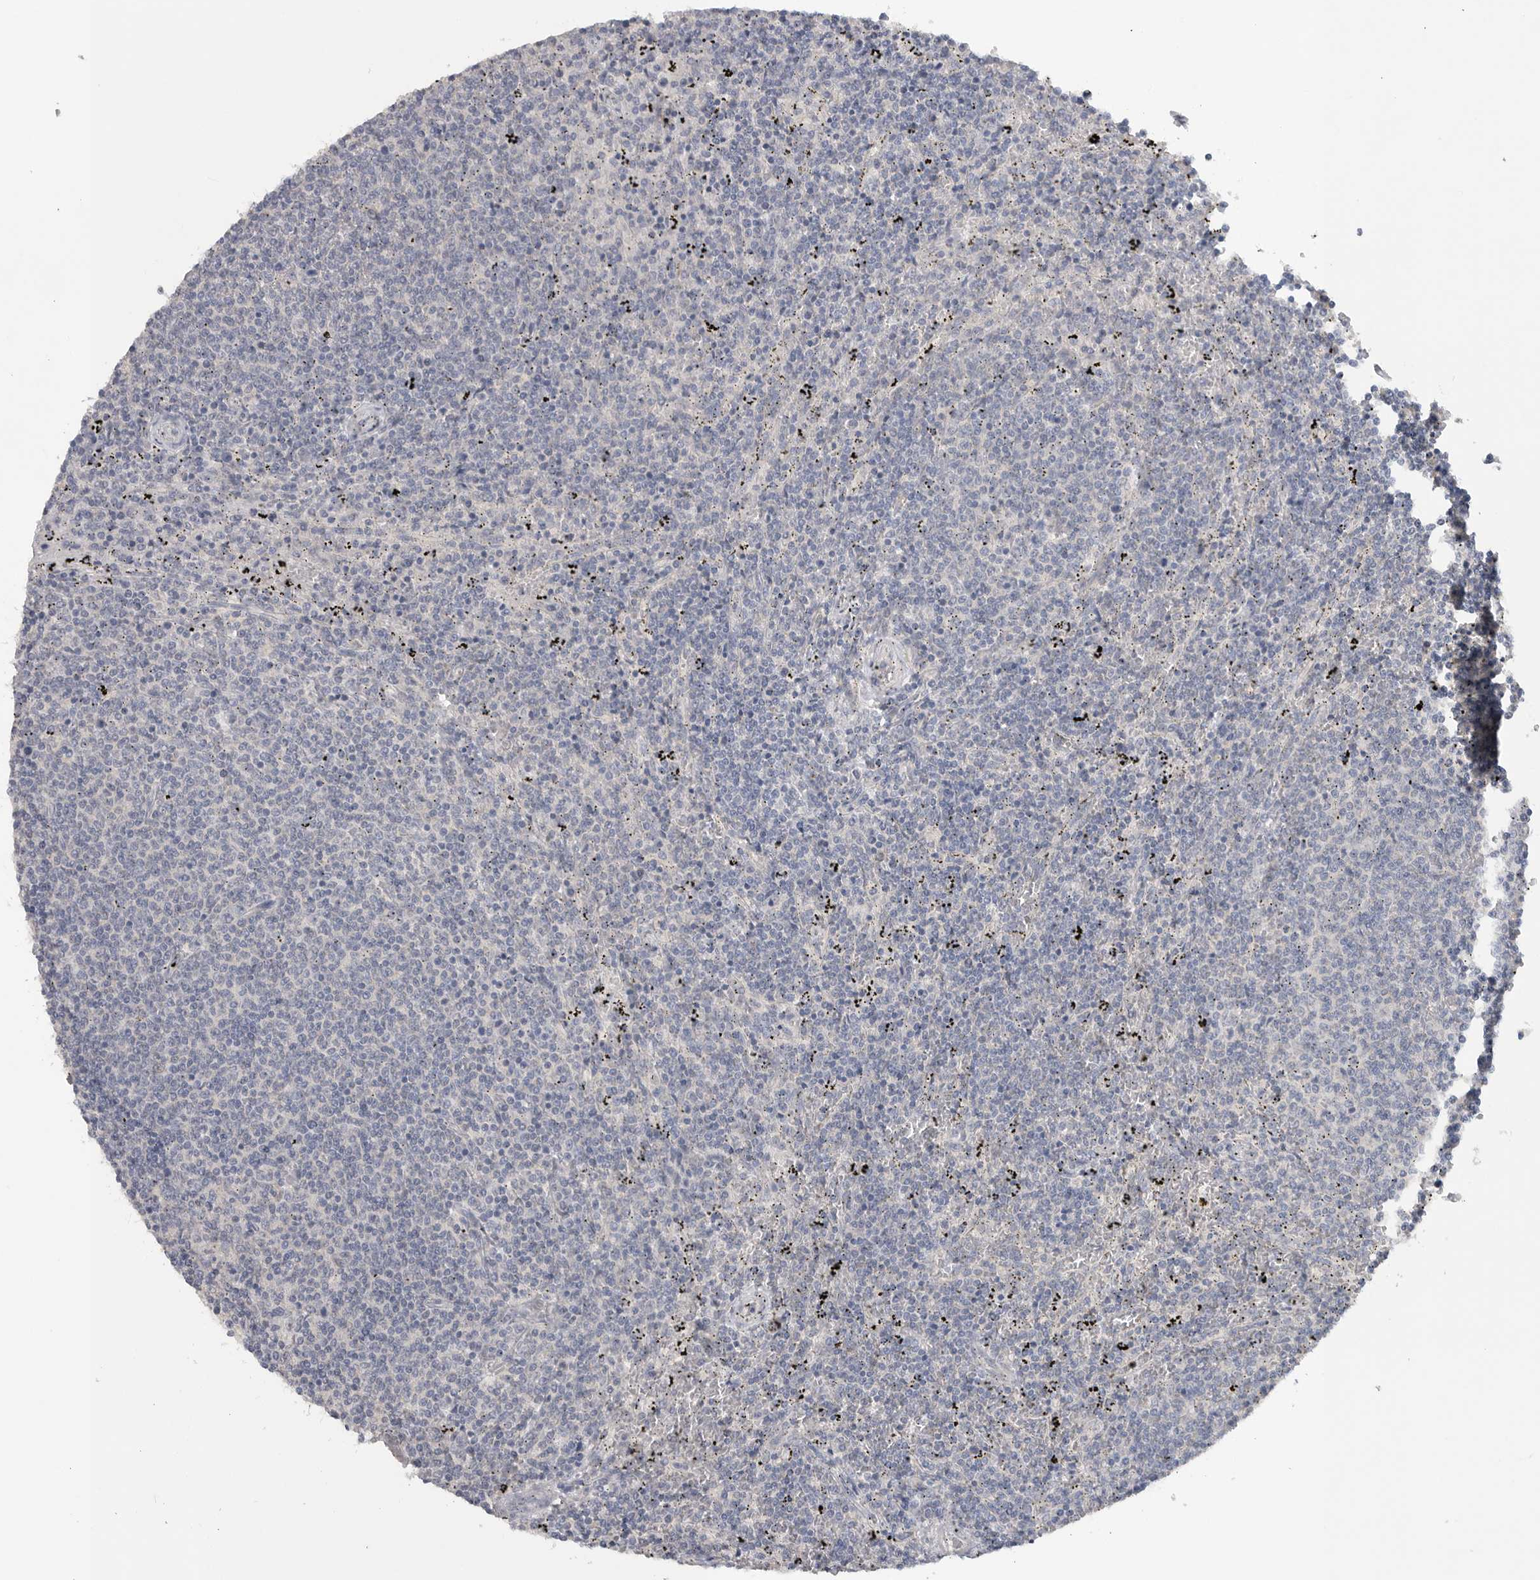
{"staining": {"intensity": "negative", "quantity": "none", "location": "none"}, "tissue": "lymphoma", "cell_type": "Tumor cells", "image_type": "cancer", "snomed": [{"axis": "morphology", "description": "Malignant lymphoma, non-Hodgkin's type, Low grade"}, {"axis": "topography", "description": "Spleen"}], "caption": "An image of lymphoma stained for a protein reveals no brown staining in tumor cells.", "gene": "REG4", "patient": {"sex": "female", "age": 50}}